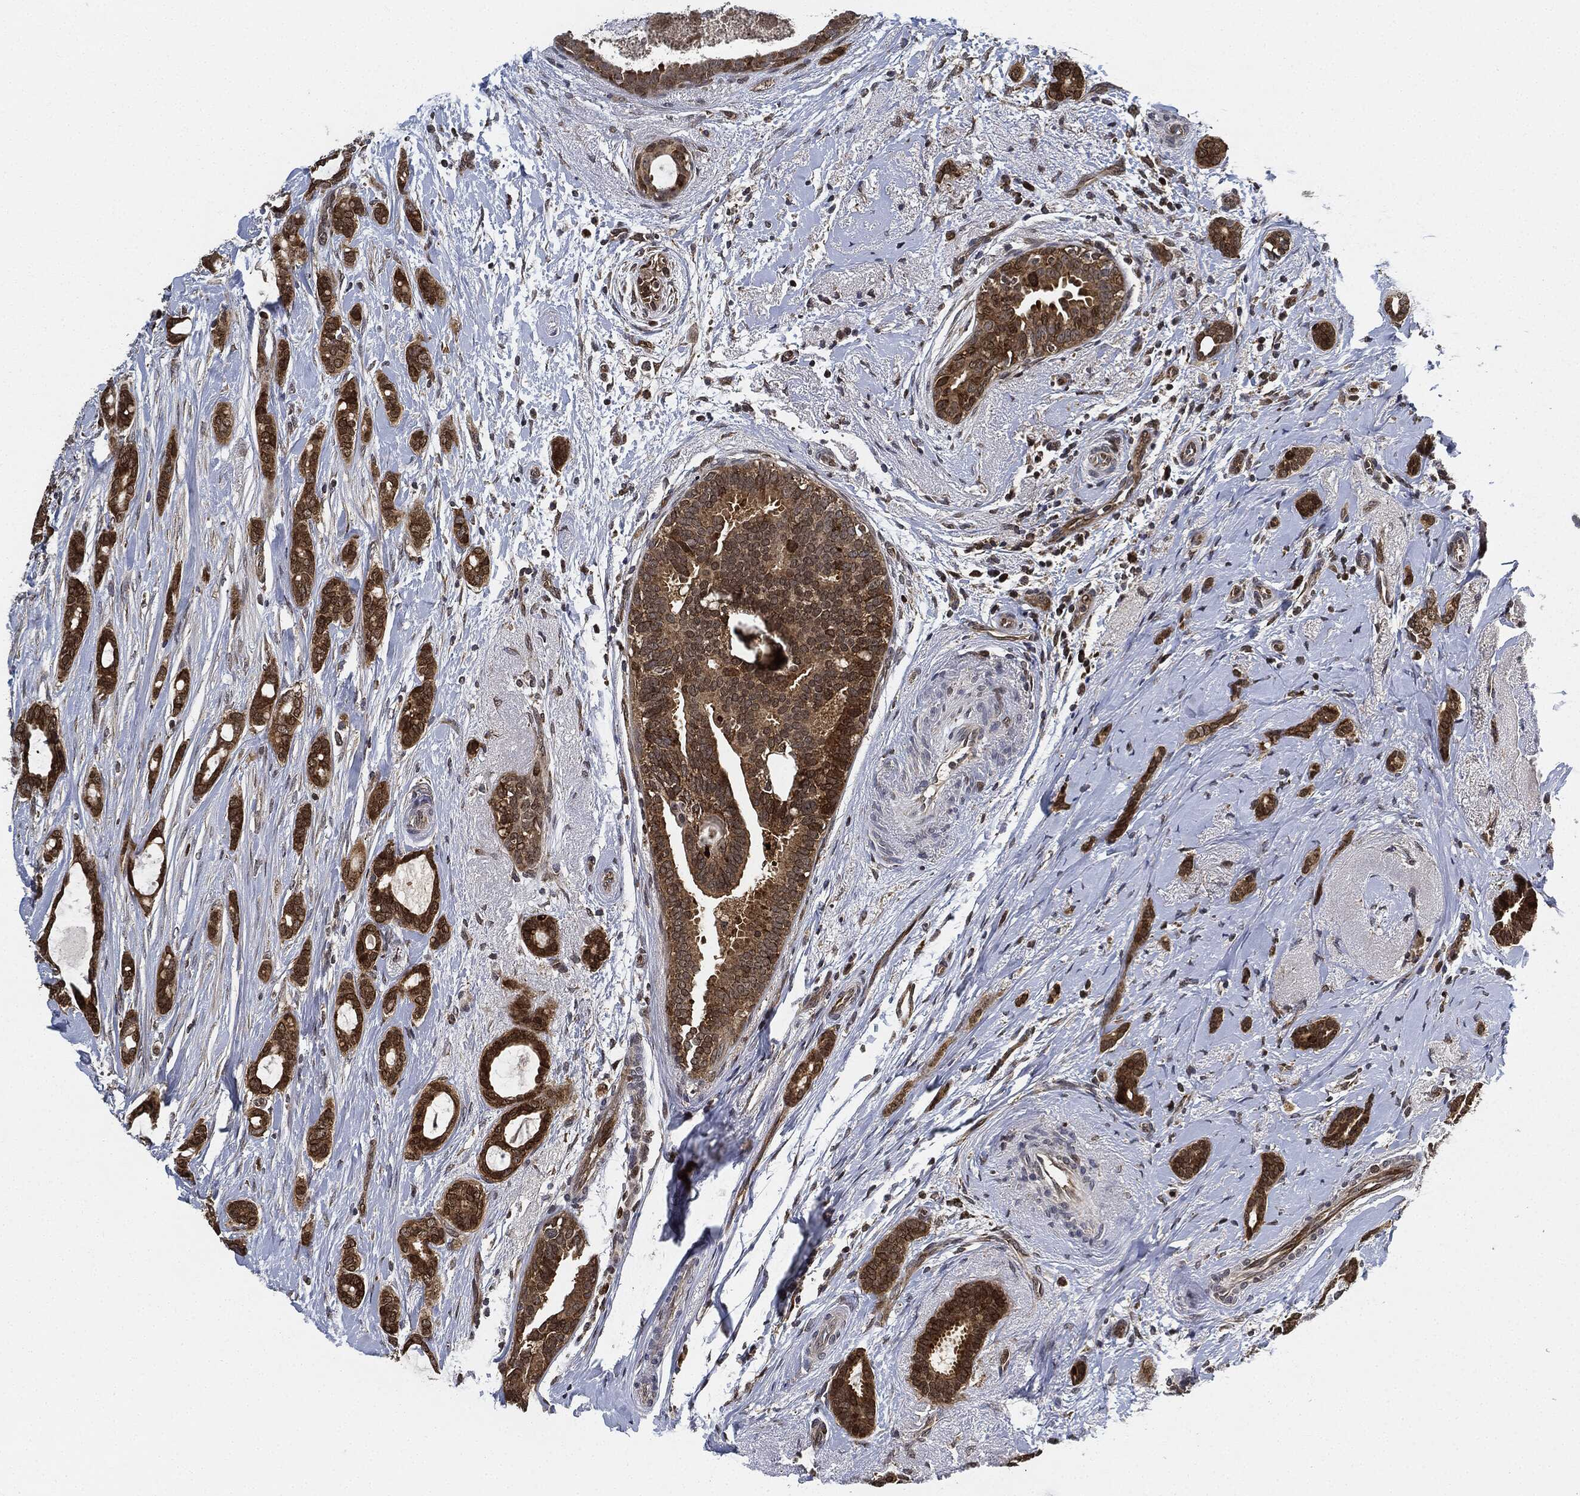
{"staining": {"intensity": "strong", "quantity": ">75%", "location": "cytoplasmic/membranous"}, "tissue": "breast cancer", "cell_type": "Tumor cells", "image_type": "cancer", "snomed": [{"axis": "morphology", "description": "Duct carcinoma"}, {"axis": "topography", "description": "Breast"}], "caption": "A high amount of strong cytoplasmic/membranous staining is present in about >75% of tumor cells in breast cancer tissue.", "gene": "RNASEL", "patient": {"sex": "female", "age": 51}}